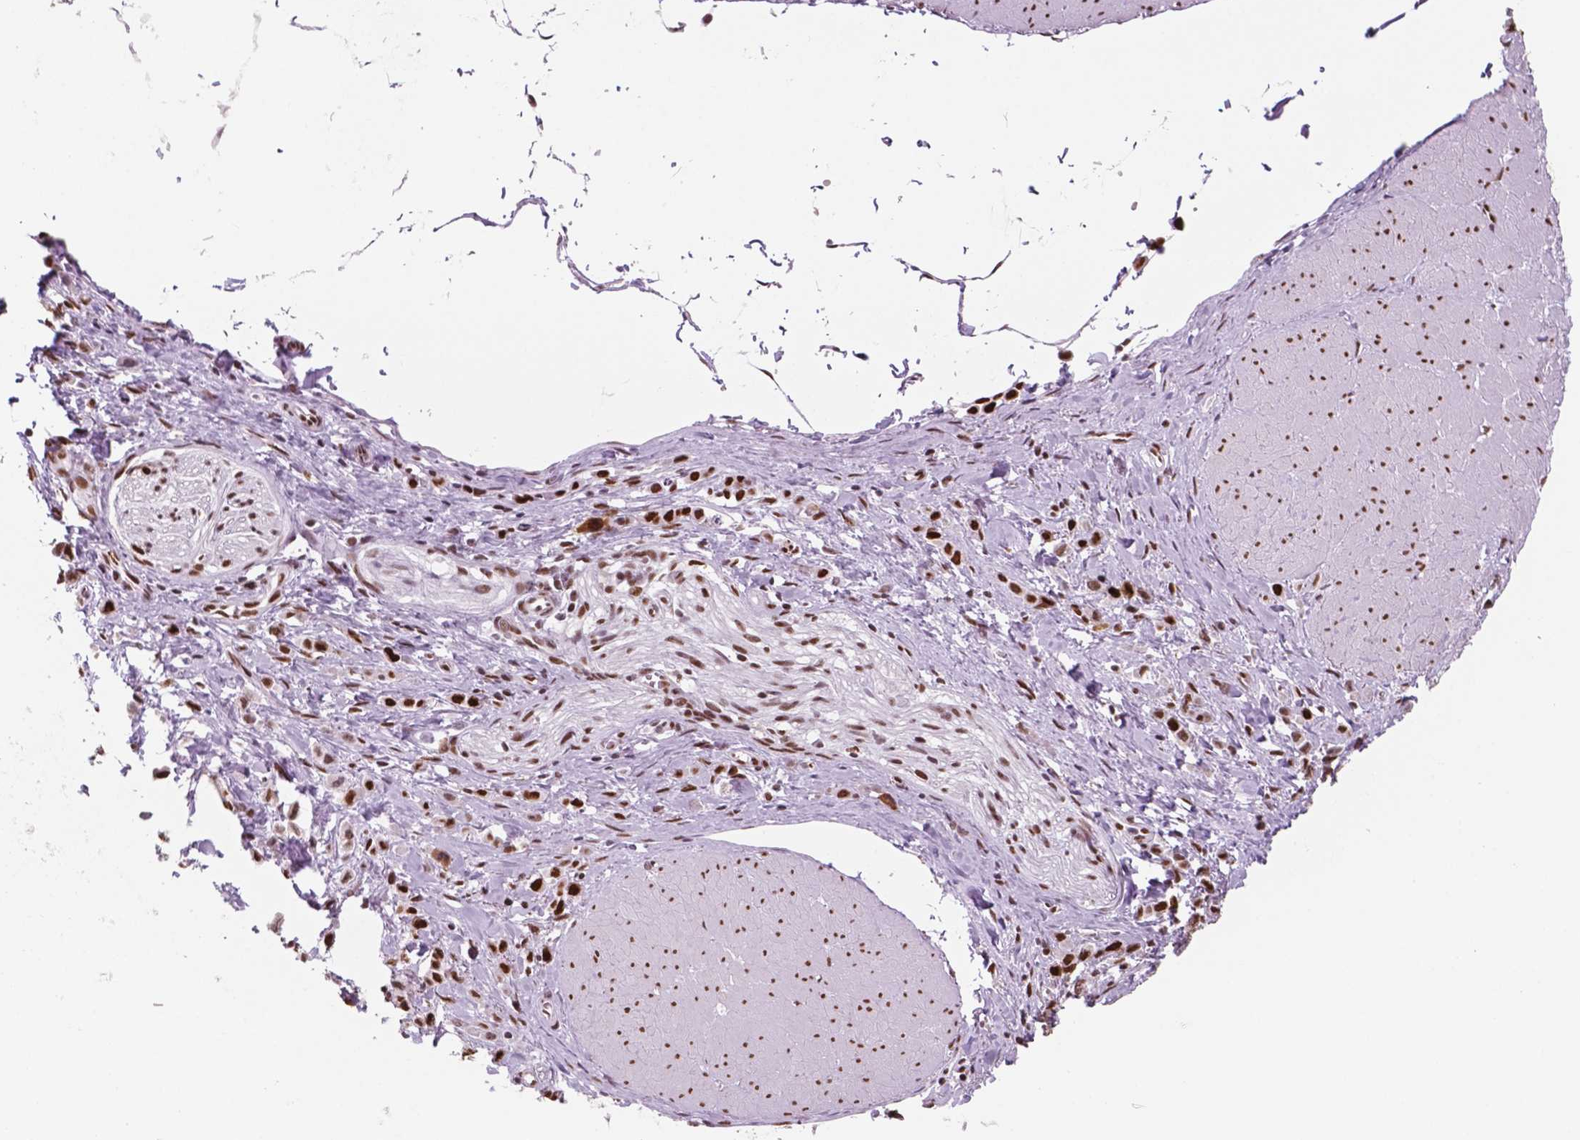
{"staining": {"intensity": "strong", "quantity": ">75%", "location": "nuclear"}, "tissue": "stomach cancer", "cell_type": "Tumor cells", "image_type": "cancer", "snomed": [{"axis": "morphology", "description": "Adenocarcinoma, NOS"}, {"axis": "topography", "description": "Stomach"}], "caption": "High-magnification brightfield microscopy of adenocarcinoma (stomach) stained with DAB (3,3'-diaminobenzidine) (brown) and counterstained with hematoxylin (blue). tumor cells exhibit strong nuclear positivity is appreciated in about>75% of cells.", "gene": "MSH6", "patient": {"sex": "male", "age": 47}}